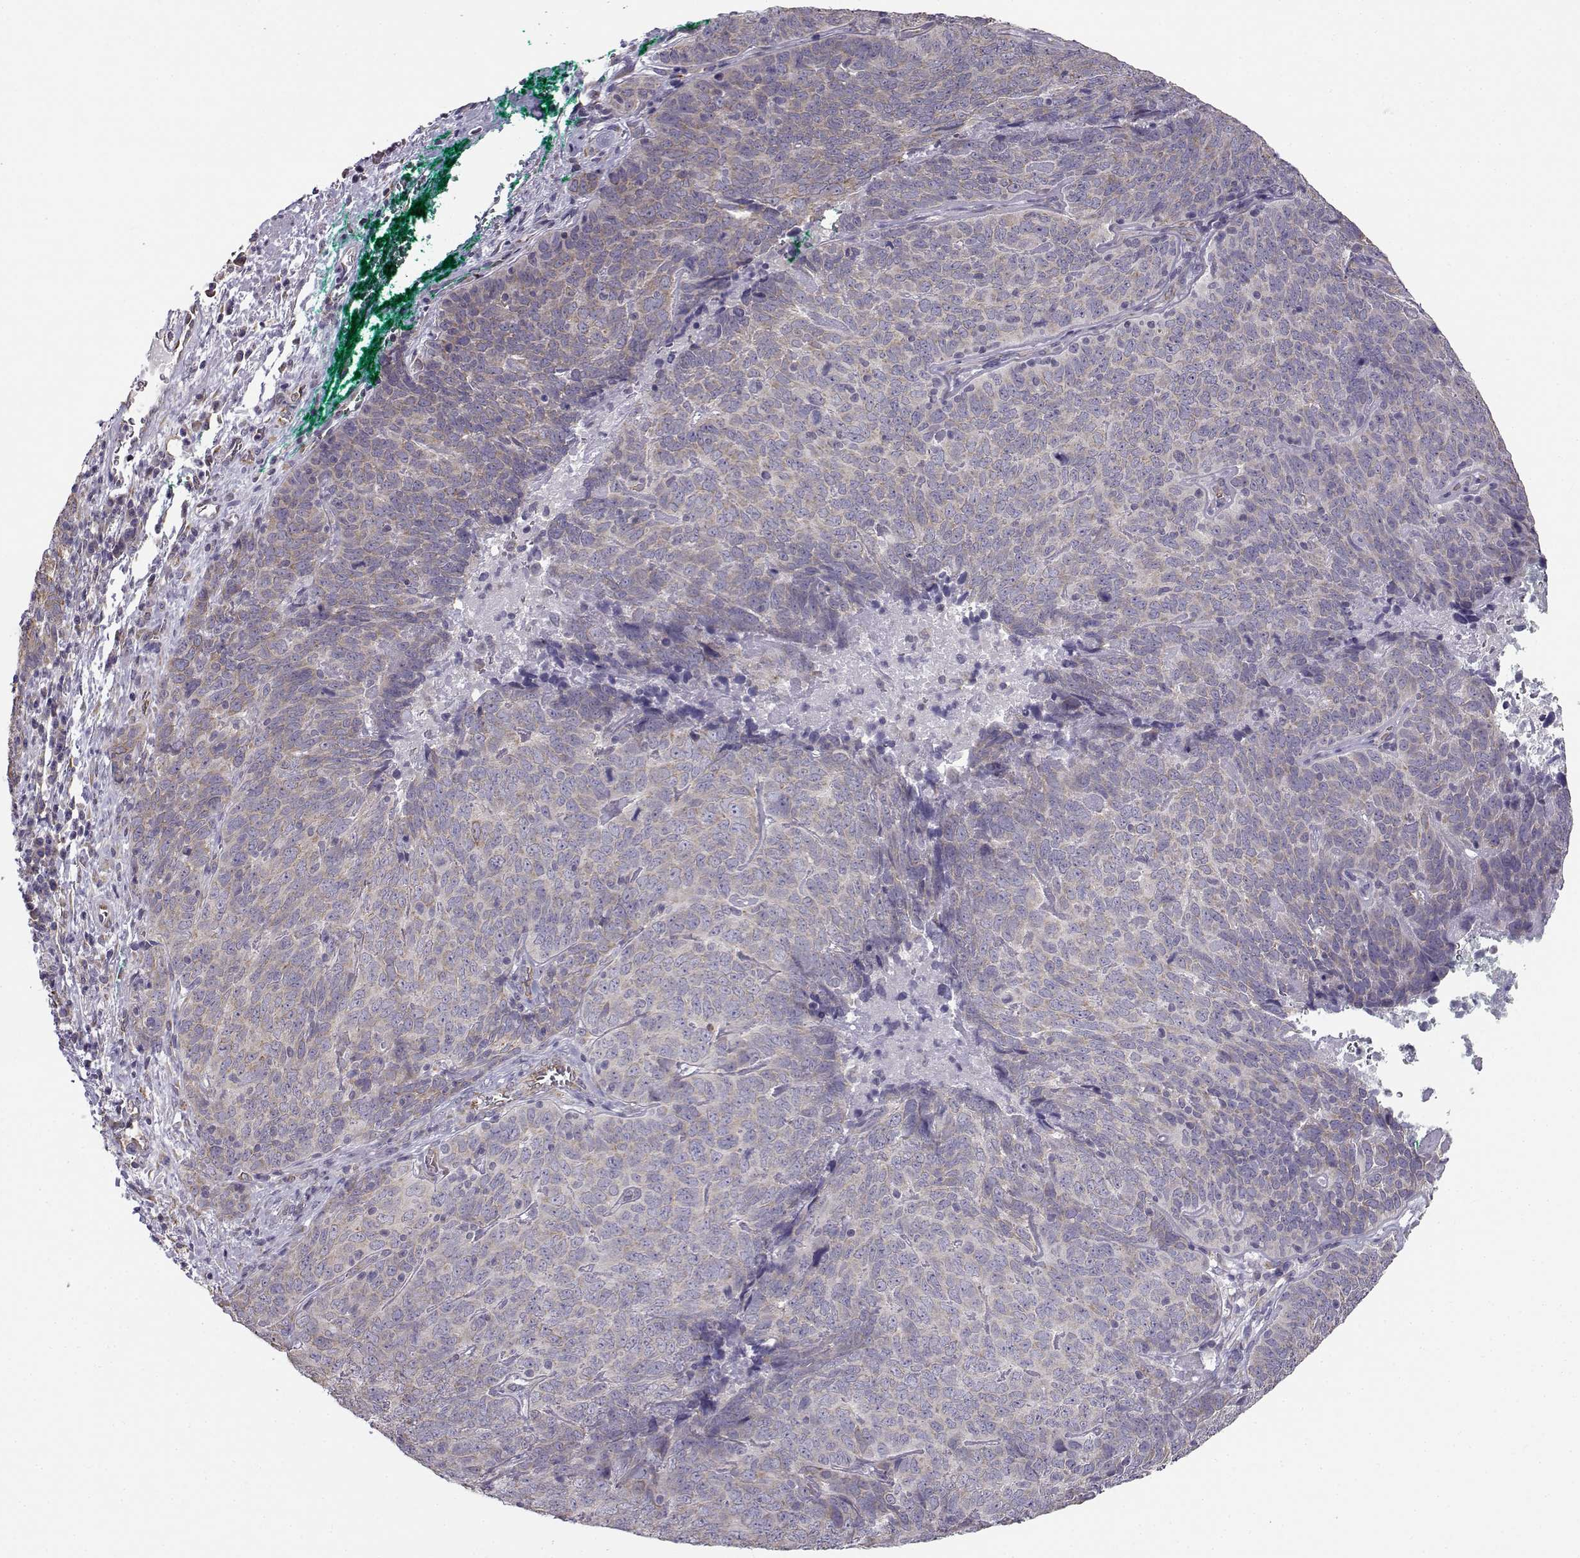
{"staining": {"intensity": "weak", "quantity": "<25%", "location": "cytoplasmic/membranous"}, "tissue": "skin cancer", "cell_type": "Tumor cells", "image_type": "cancer", "snomed": [{"axis": "morphology", "description": "Squamous cell carcinoma, NOS"}, {"axis": "topography", "description": "Skin"}, {"axis": "topography", "description": "Anal"}], "caption": "A histopathology image of human skin cancer (squamous cell carcinoma) is negative for staining in tumor cells. (DAB (3,3'-diaminobenzidine) IHC visualized using brightfield microscopy, high magnification).", "gene": "BEND6", "patient": {"sex": "female", "age": 51}}